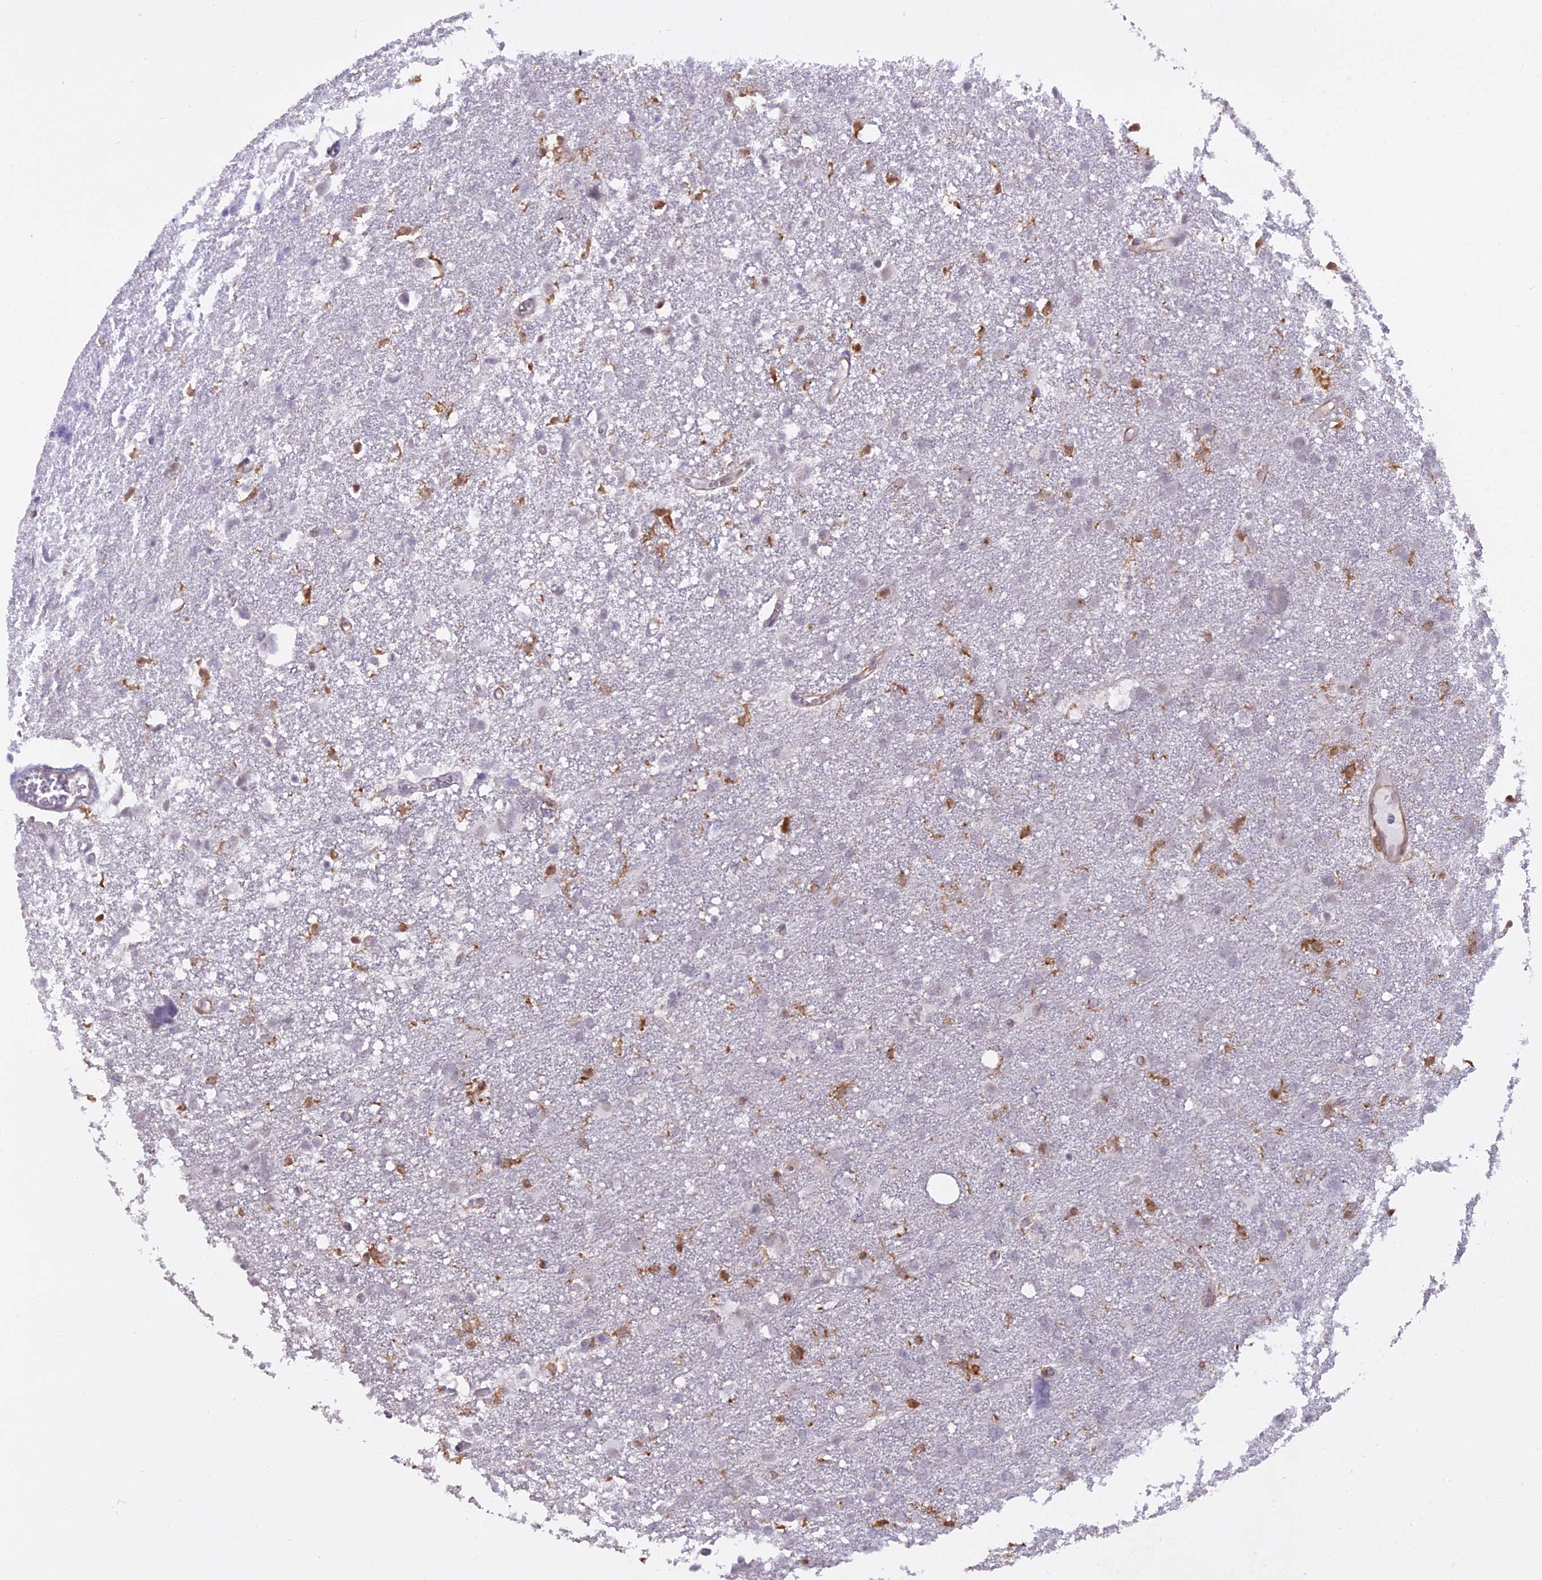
{"staining": {"intensity": "negative", "quantity": "none", "location": "none"}, "tissue": "glioma", "cell_type": "Tumor cells", "image_type": "cancer", "snomed": [{"axis": "morphology", "description": "Glioma, malignant, High grade"}, {"axis": "topography", "description": "Brain"}], "caption": "This image is of high-grade glioma (malignant) stained with immunohistochemistry to label a protein in brown with the nuclei are counter-stained blue. There is no staining in tumor cells. (Immunohistochemistry, brightfield microscopy, high magnification).", "gene": "BLNK", "patient": {"sex": "male", "age": 61}}